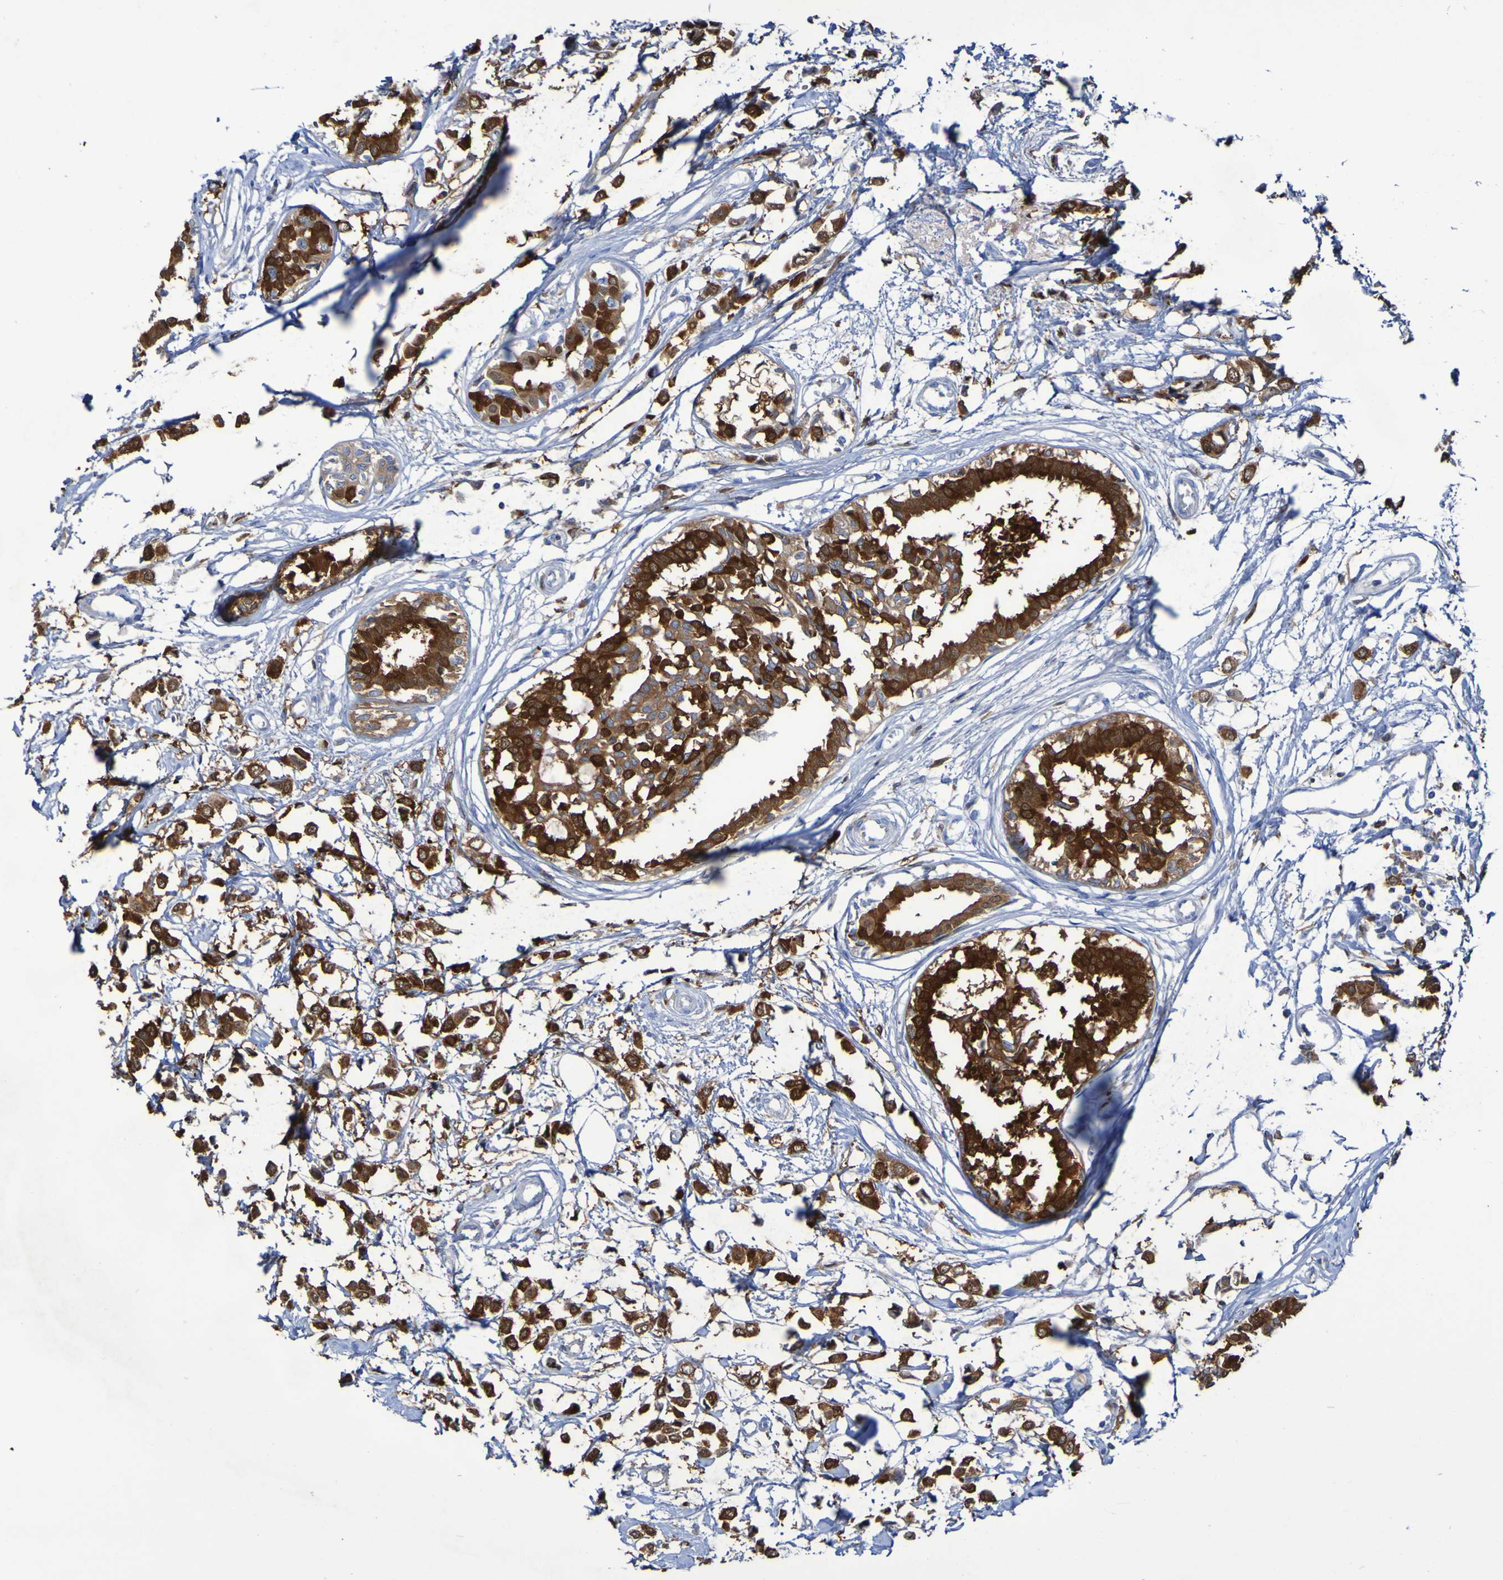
{"staining": {"intensity": "strong", "quantity": ">75%", "location": "cytoplasmic/membranous"}, "tissue": "breast cancer", "cell_type": "Tumor cells", "image_type": "cancer", "snomed": [{"axis": "morphology", "description": "Lobular carcinoma"}, {"axis": "topography", "description": "Breast"}], "caption": "Breast cancer stained for a protein (brown) reveals strong cytoplasmic/membranous positive positivity in about >75% of tumor cells.", "gene": "MPPE1", "patient": {"sex": "female", "age": 51}}